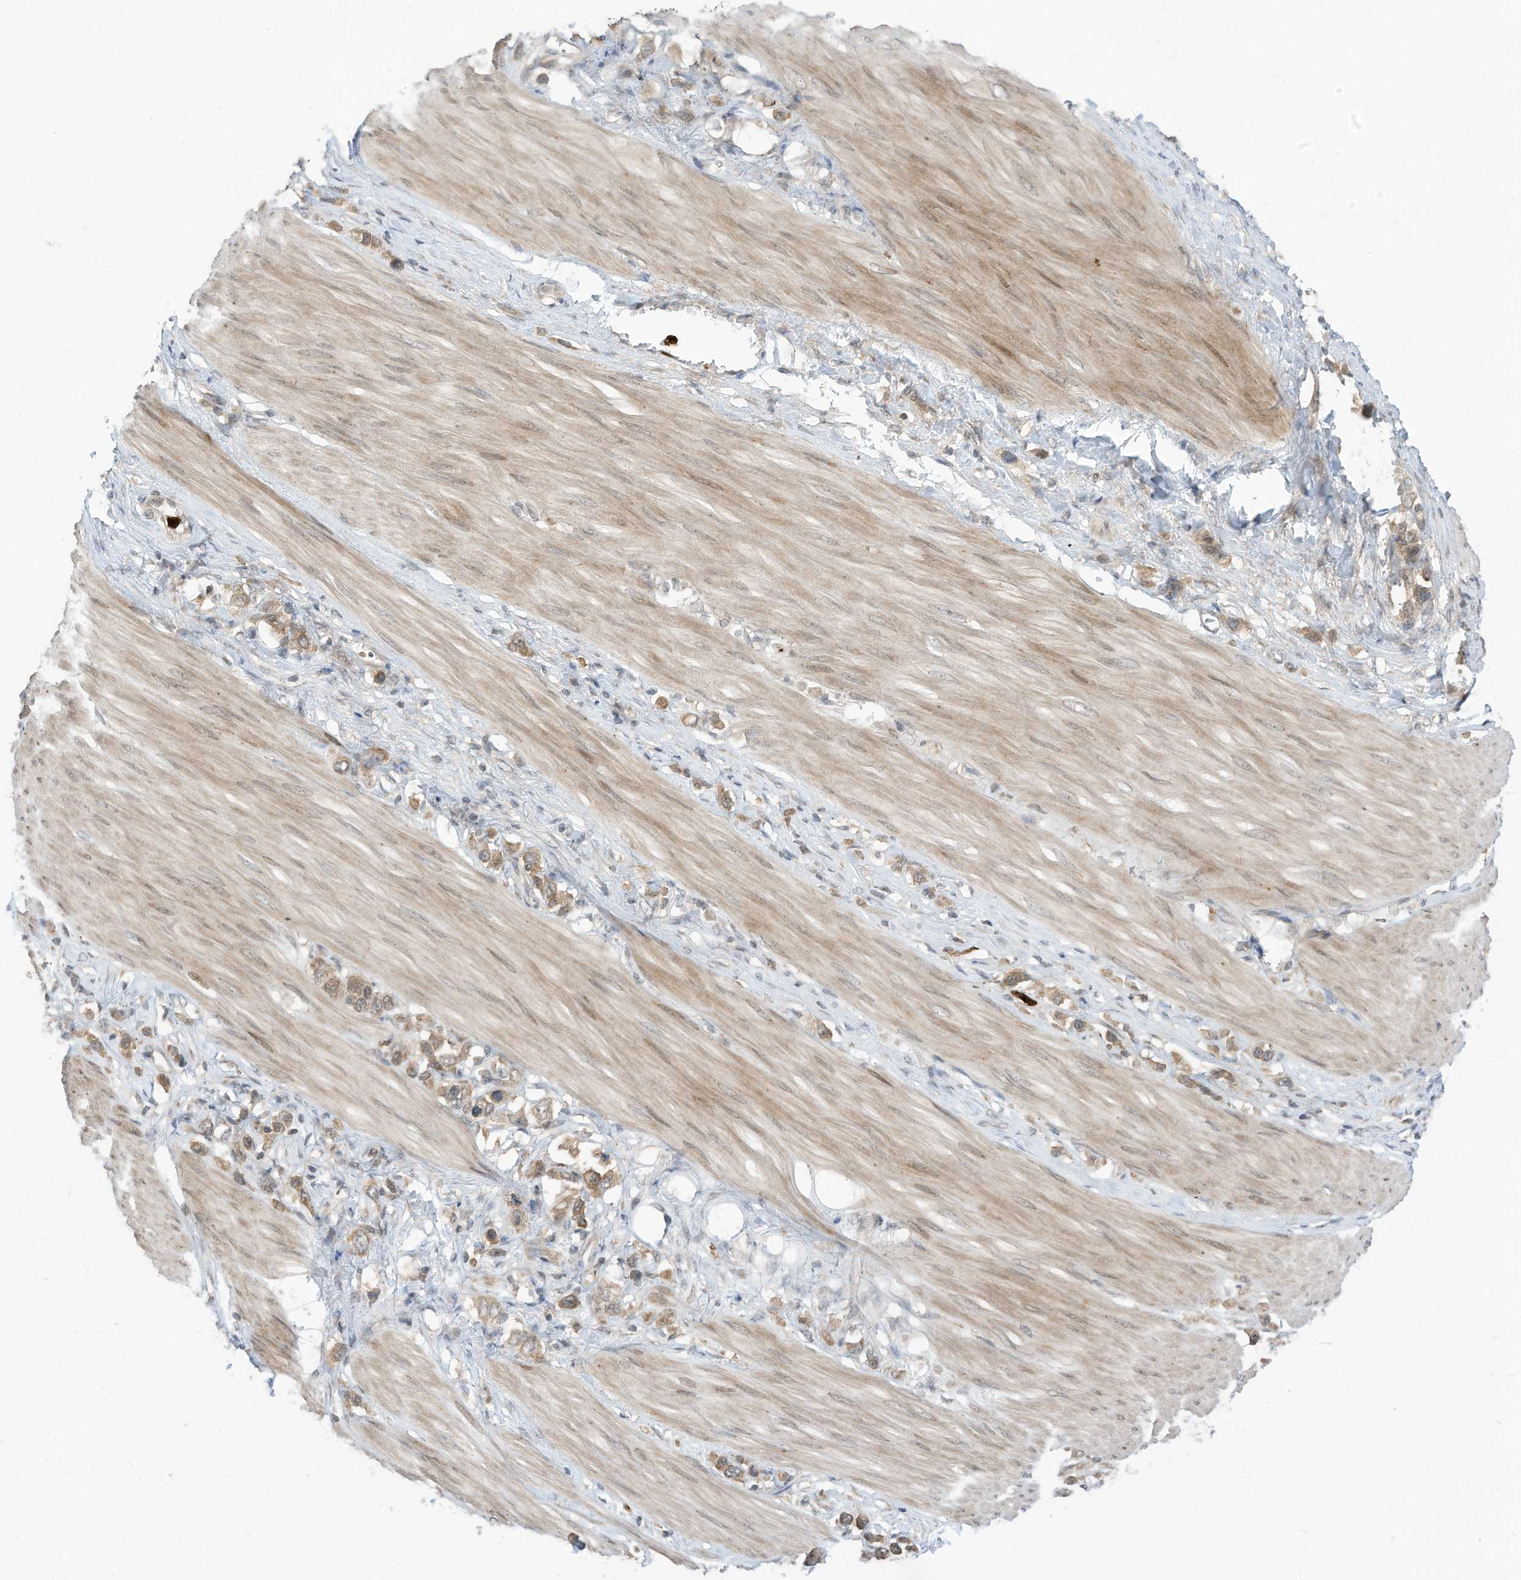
{"staining": {"intensity": "moderate", "quantity": ">75%", "location": "cytoplasmic/membranous"}, "tissue": "stomach cancer", "cell_type": "Tumor cells", "image_type": "cancer", "snomed": [{"axis": "morphology", "description": "Adenocarcinoma, NOS"}, {"axis": "topography", "description": "Stomach"}], "caption": "The micrograph exhibits immunohistochemical staining of stomach cancer (adenocarcinoma). There is moderate cytoplasmic/membranous expression is identified in about >75% of tumor cells. (Stains: DAB in brown, nuclei in blue, Microscopy: brightfield microscopy at high magnification).", "gene": "CNKSR1", "patient": {"sex": "female", "age": 65}}